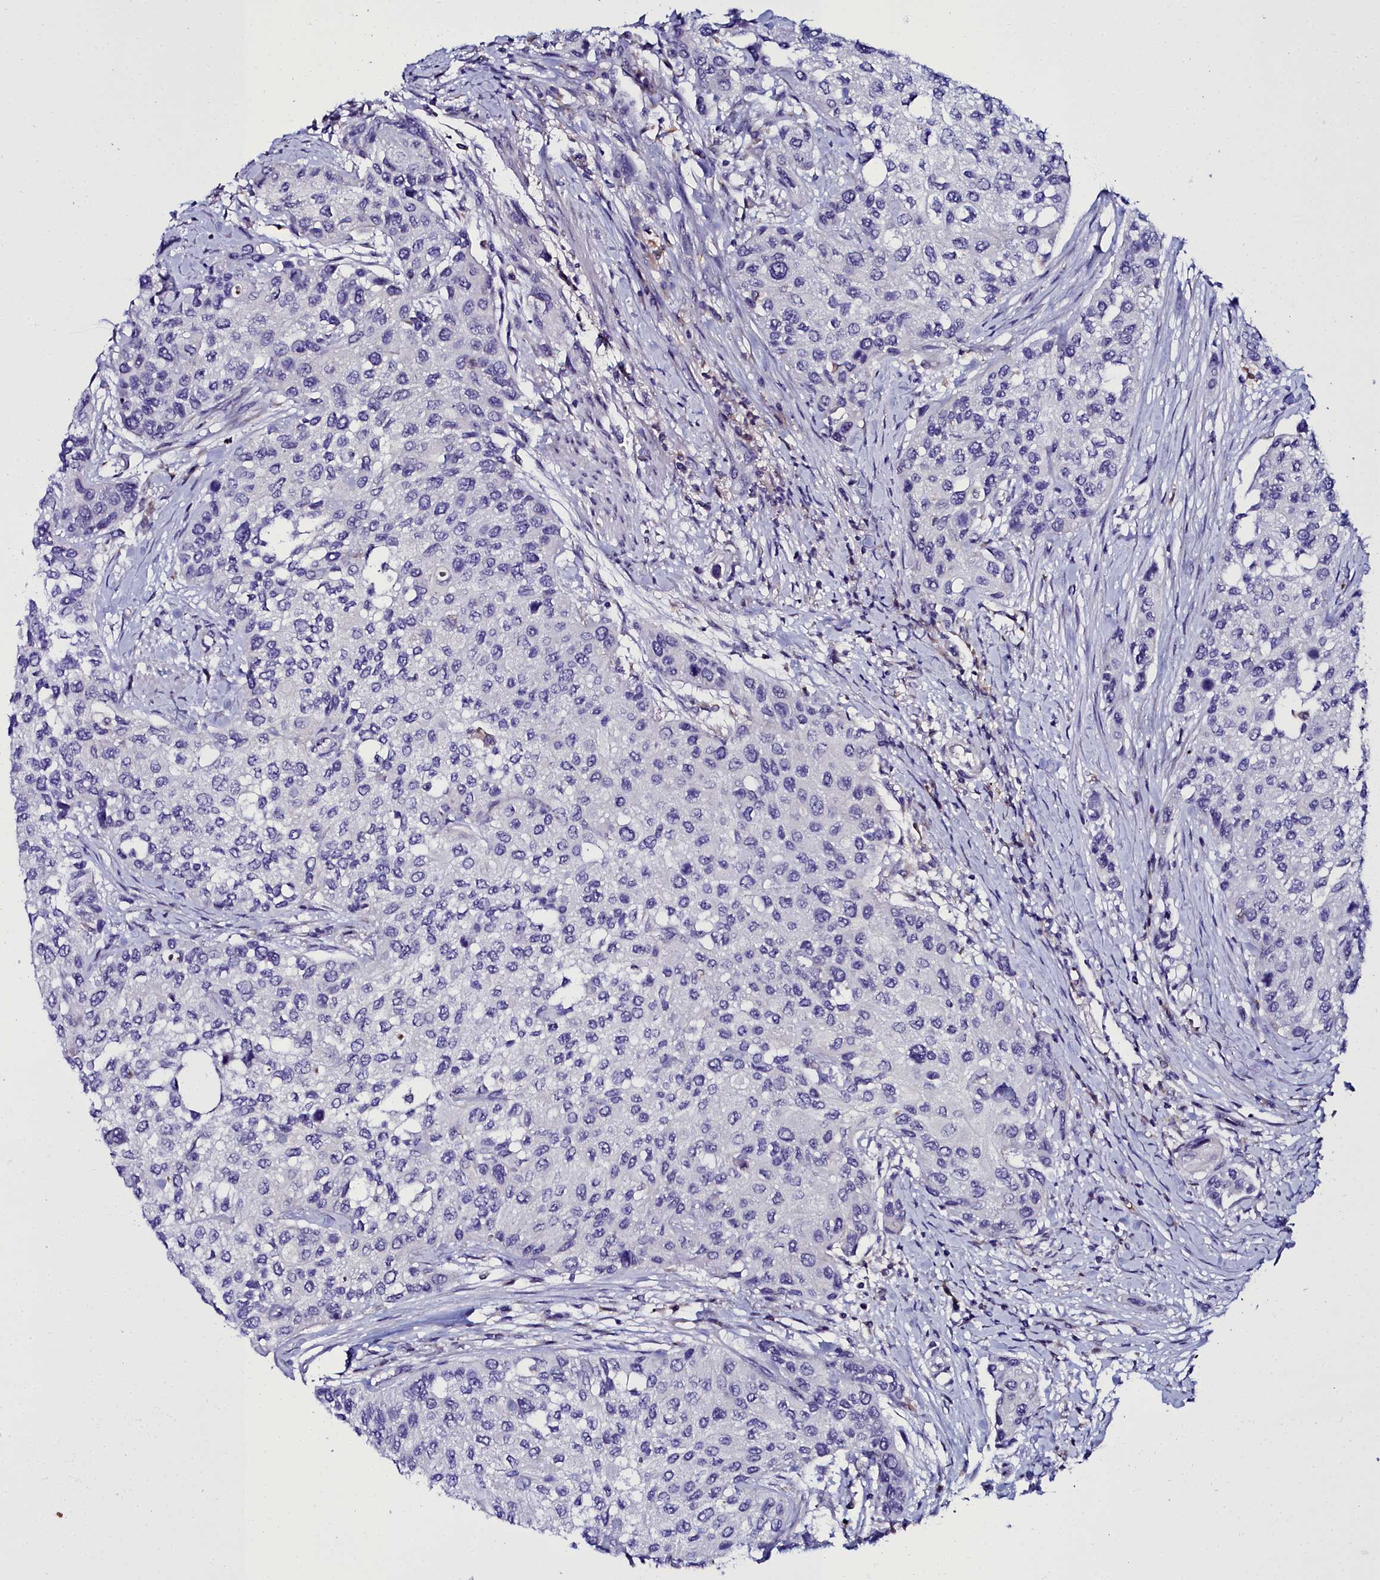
{"staining": {"intensity": "negative", "quantity": "none", "location": "none"}, "tissue": "urothelial cancer", "cell_type": "Tumor cells", "image_type": "cancer", "snomed": [{"axis": "morphology", "description": "Normal tissue, NOS"}, {"axis": "morphology", "description": "Urothelial carcinoma, High grade"}, {"axis": "topography", "description": "Vascular tissue"}, {"axis": "topography", "description": "Urinary bladder"}], "caption": "High power microscopy photomicrograph of an immunohistochemistry histopathology image of urothelial carcinoma (high-grade), revealing no significant staining in tumor cells.", "gene": "ELAPOR2", "patient": {"sex": "female", "age": 56}}